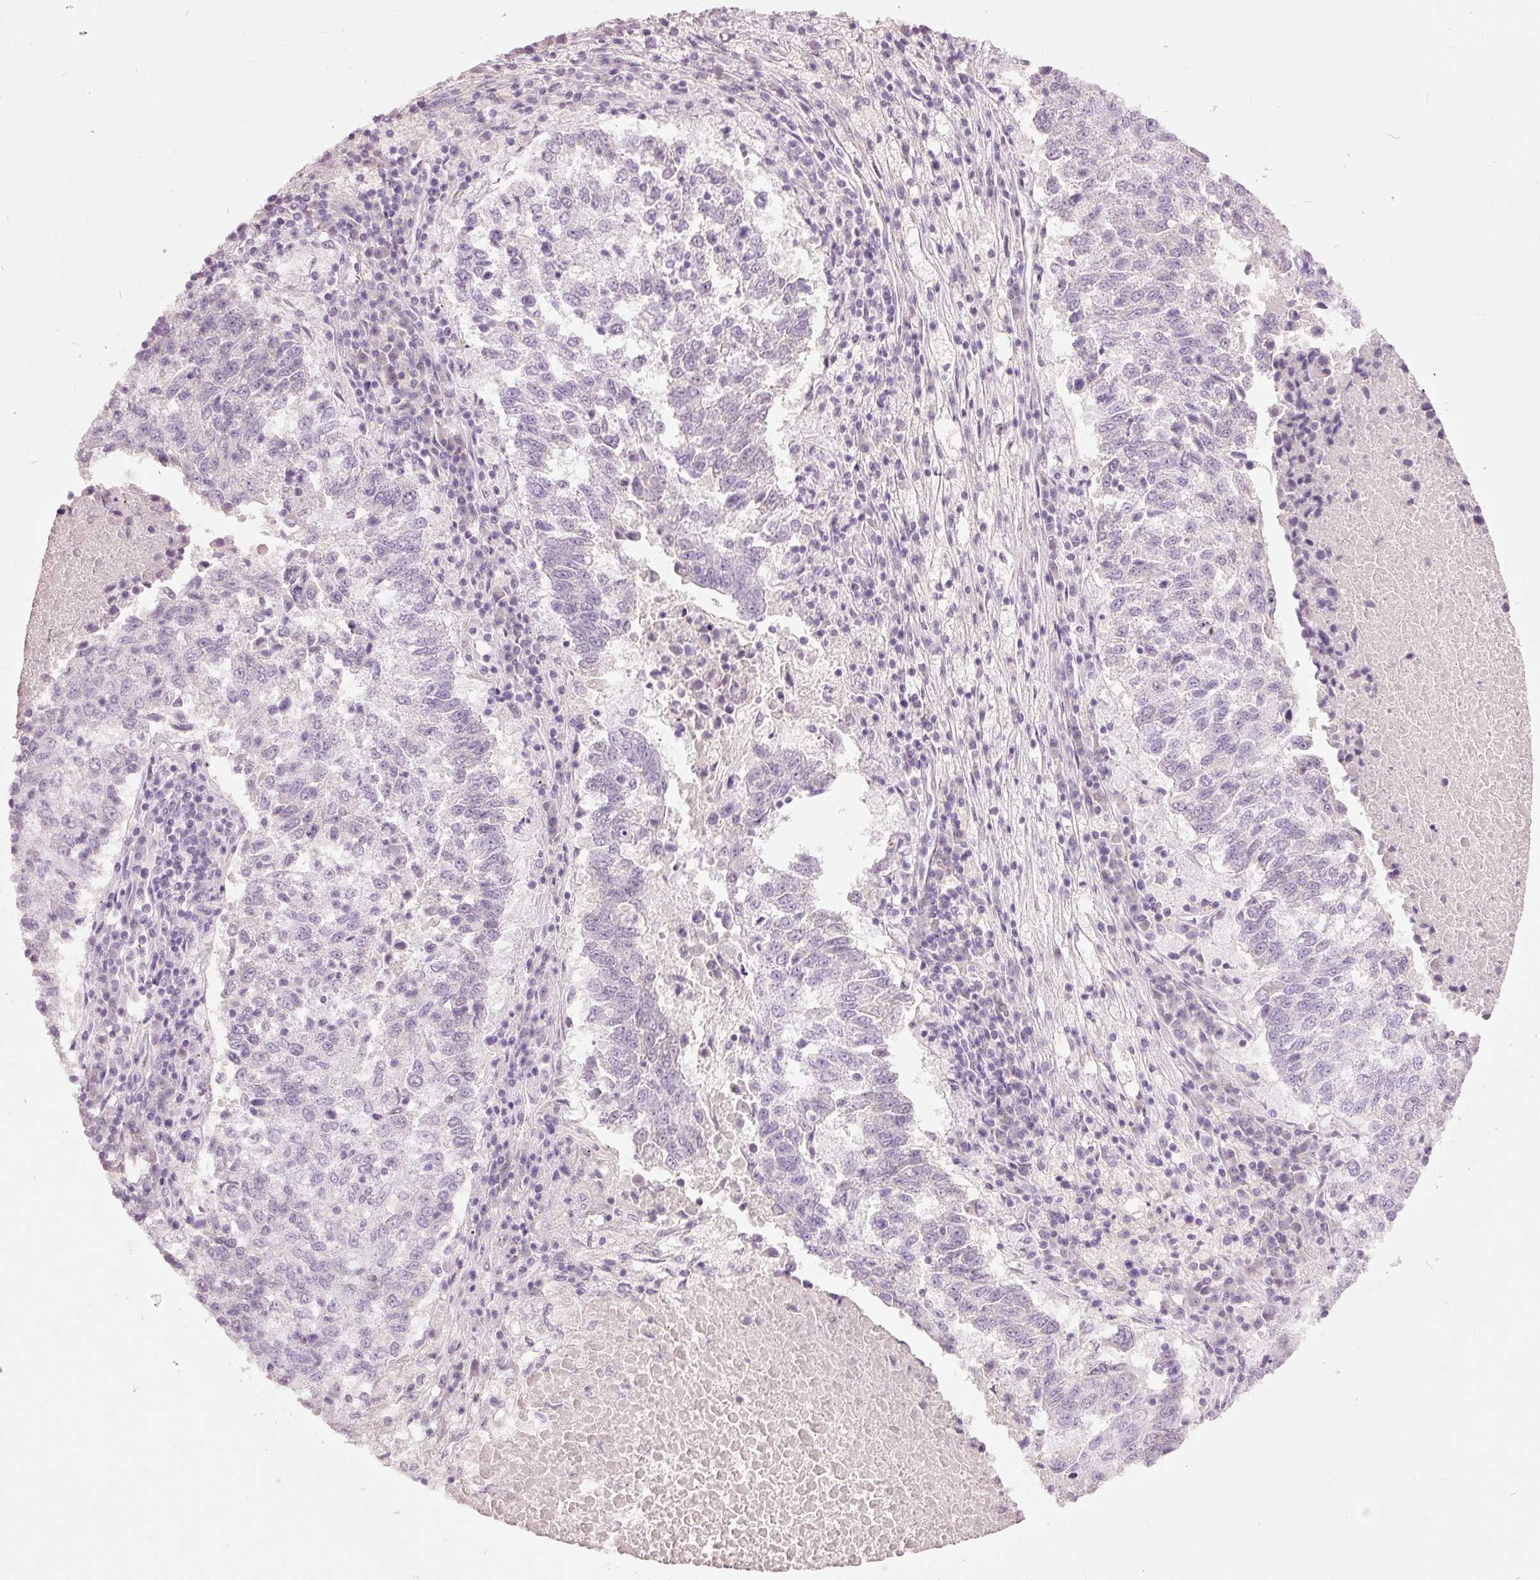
{"staining": {"intensity": "negative", "quantity": "none", "location": "none"}, "tissue": "lung cancer", "cell_type": "Tumor cells", "image_type": "cancer", "snomed": [{"axis": "morphology", "description": "Squamous cell carcinoma, NOS"}, {"axis": "topography", "description": "Lung"}], "caption": "Immunohistochemical staining of human lung cancer shows no significant expression in tumor cells. Brightfield microscopy of immunohistochemistry stained with DAB (3,3'-diaminobenzidine) (brown) and hematoxylin (blue), captured at high magnification.", "gene": "MUC5AC", "patient": {"sex": "male", "age": 73}}